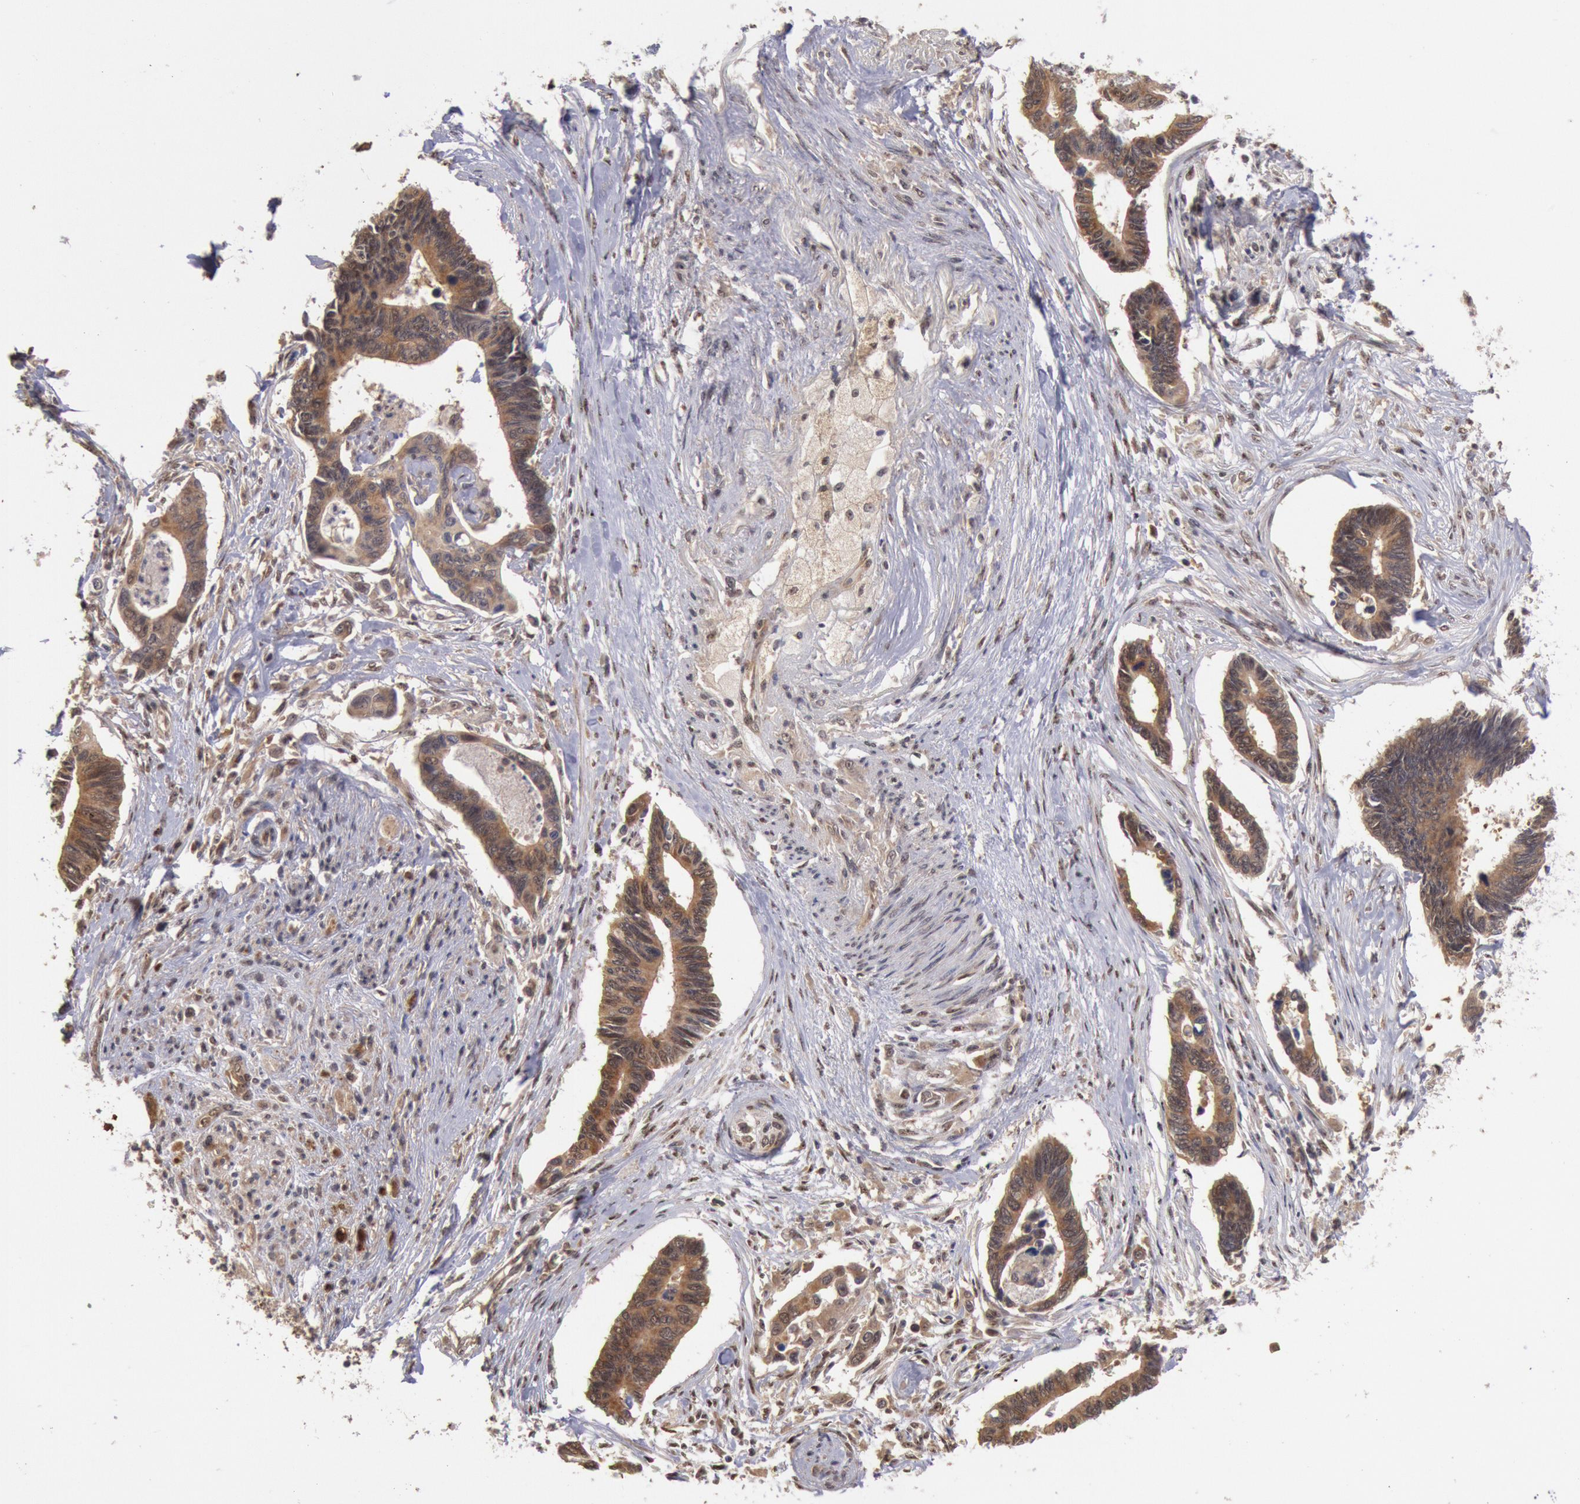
{"staining": {"intensity": "moderate", "quantity": ">75%", "location": "cytoplasmic/membranous"}, "tissue": "pancreatic cancer", "cell_type": "Tumor cells", "image_type": "cancer", "snomed": [{"axis": "morphology", "description": "Adenocarcinoma, NOS"}, {"axis": "topography", "description": "Pancreas"}], "caption": "Human adenocarcinoma (pancreatic) stained with a brown dye reveals moderate cytoplasmic/membranous positive expression in about >75% of tumor cells.", "gene": "STX17", "patient": {"sex": "female", "age": 70}}